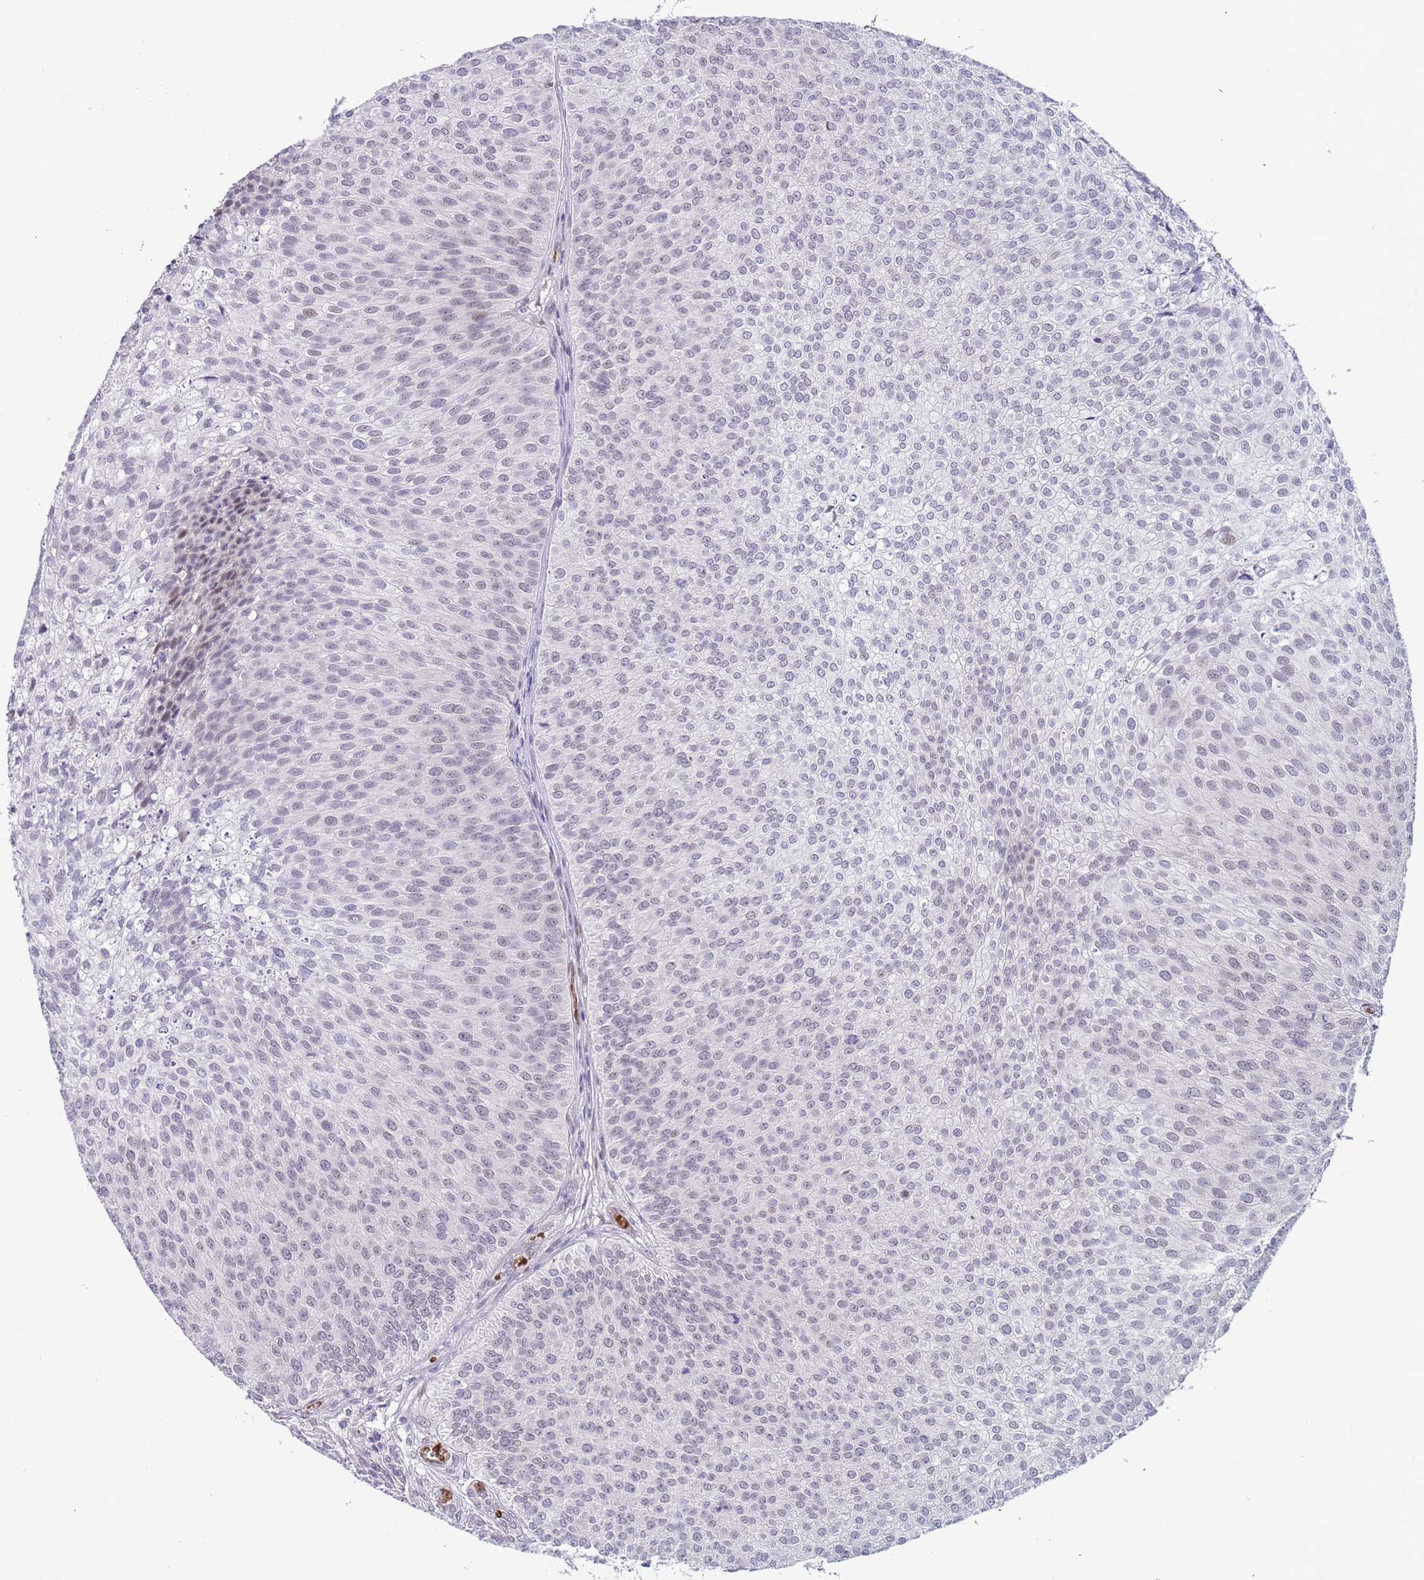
{"staining": {"intensity": "weak", "quantity": "25%-75%", "location": "nuclear"}, "tissue": "urothelial cancer", "cell_type": "Tumor cells", "image_type": "cancer", "snomed": [{"axis": "morphology", "description": "Urothelial carcinoma, Low grade"}, {"axis": "topography", "description": "Urinary bladder"}], "caption": "Immunohistochemical staining of human urothelial carcinoma (low-grade) exhibits low levels of weak nuclear positivity in approximately 25%-75% of tumor cells.", "gene": "LYPD6B", "patient": {"sex": "male", "age": 84}}